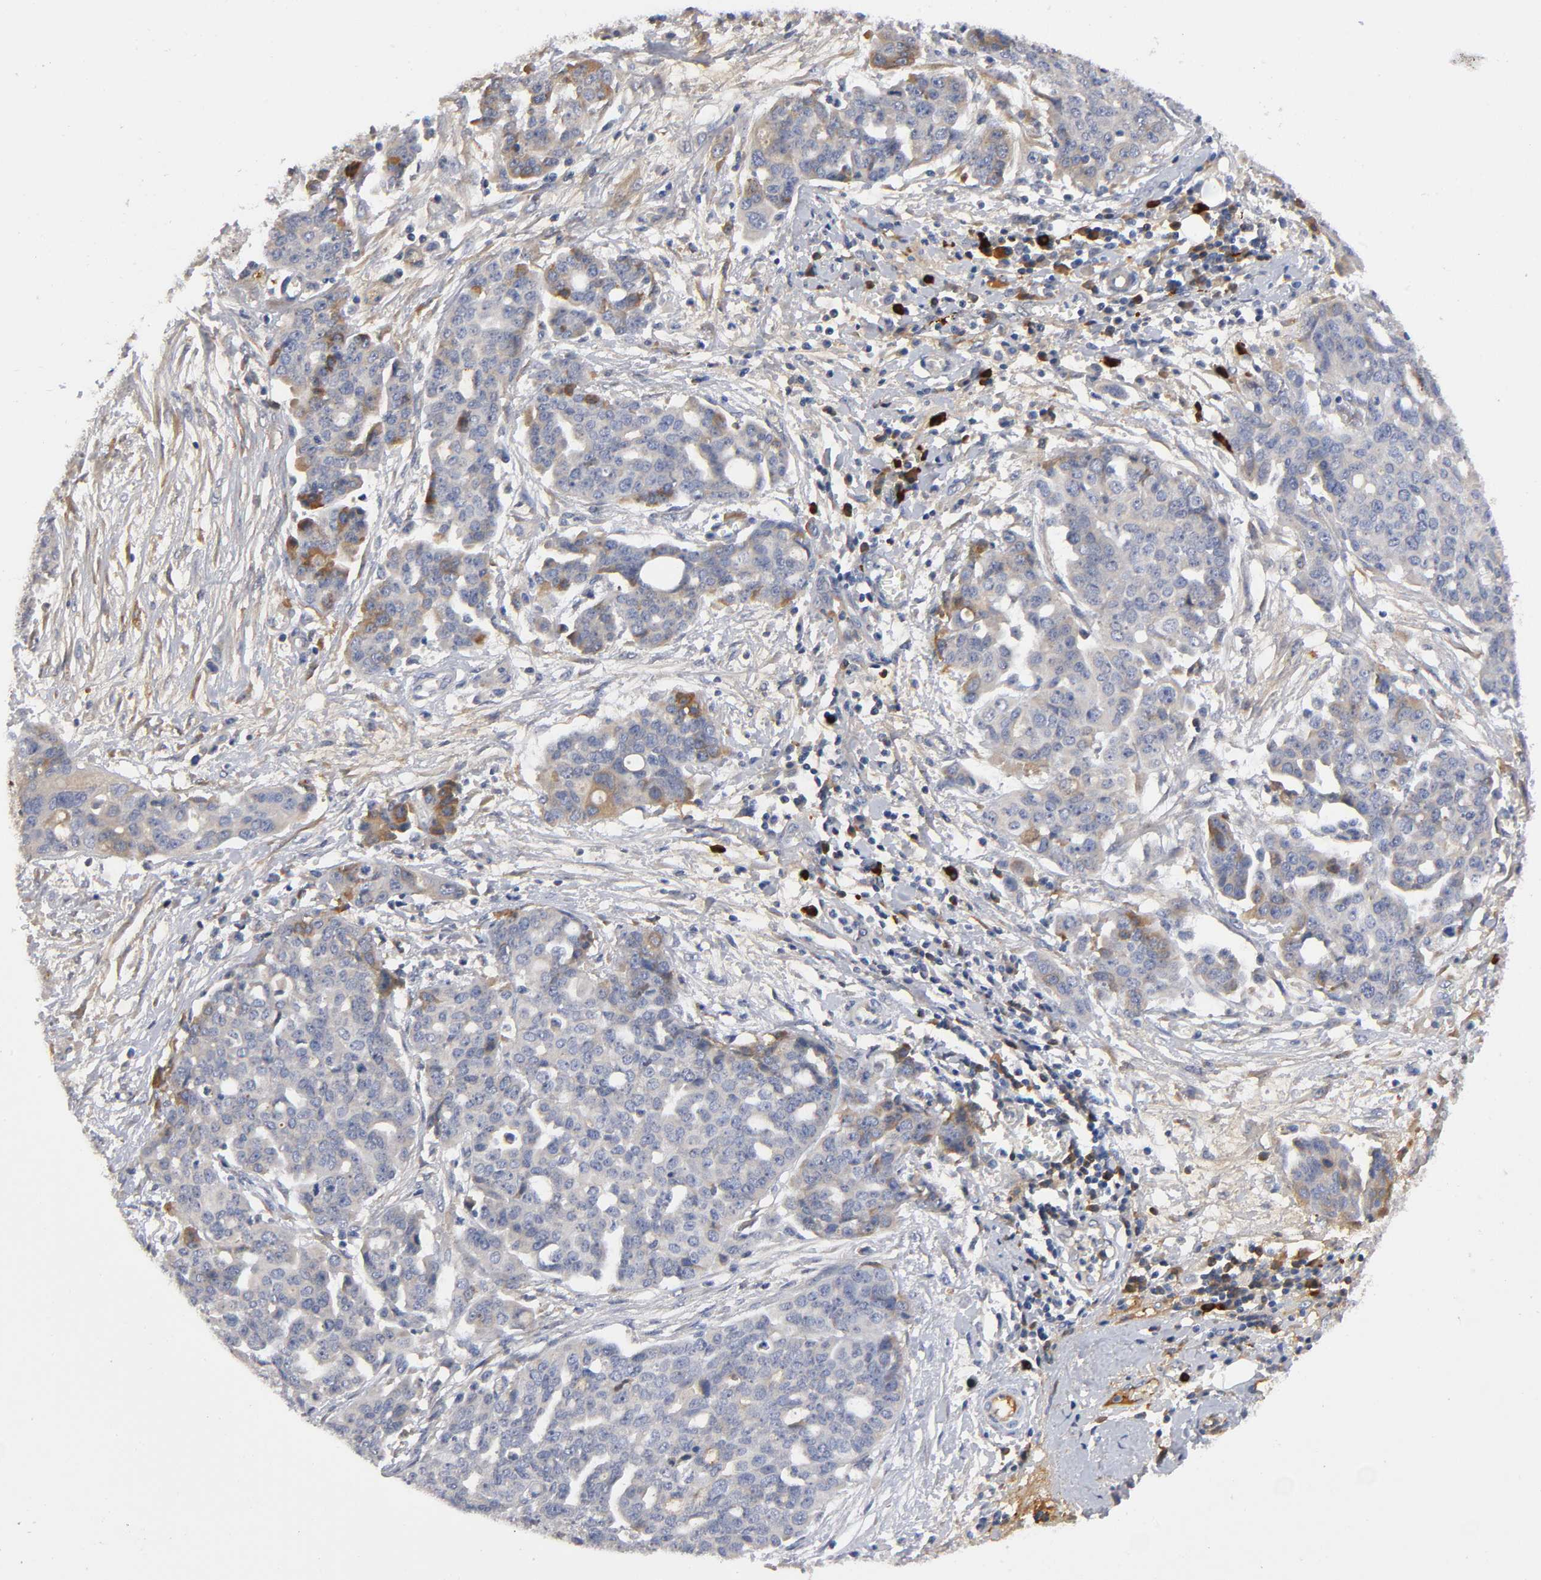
{"staining": {"intensity": "weak", "quantity": "25%-75%", "location": "cytoplasmic/membranous"}, "tissue": "ovarian cancer", "cell_type": "Tumor cells", "image_type": "cancer", "snomed": [{"axis": "morphology", "description": "Cystadenocarcinoma, serous, NOS"}, {"axis": "topography", "description": "Soft tissue"}, {"axis": "topography", "description": "Ovary"}], "caption": "A brown stain labels weak cytoplasmic/membranous expression of a protein in ovarian serous cystadenocarcinoma tumor cells. The staining was performed using DAB to visualize the protein expression in brown, while the nuclei were stained in blue with hematoxylin (Magnification: 20x).", "gene": "NOVA1", "patient": {"sex": "female", "age": 57}}